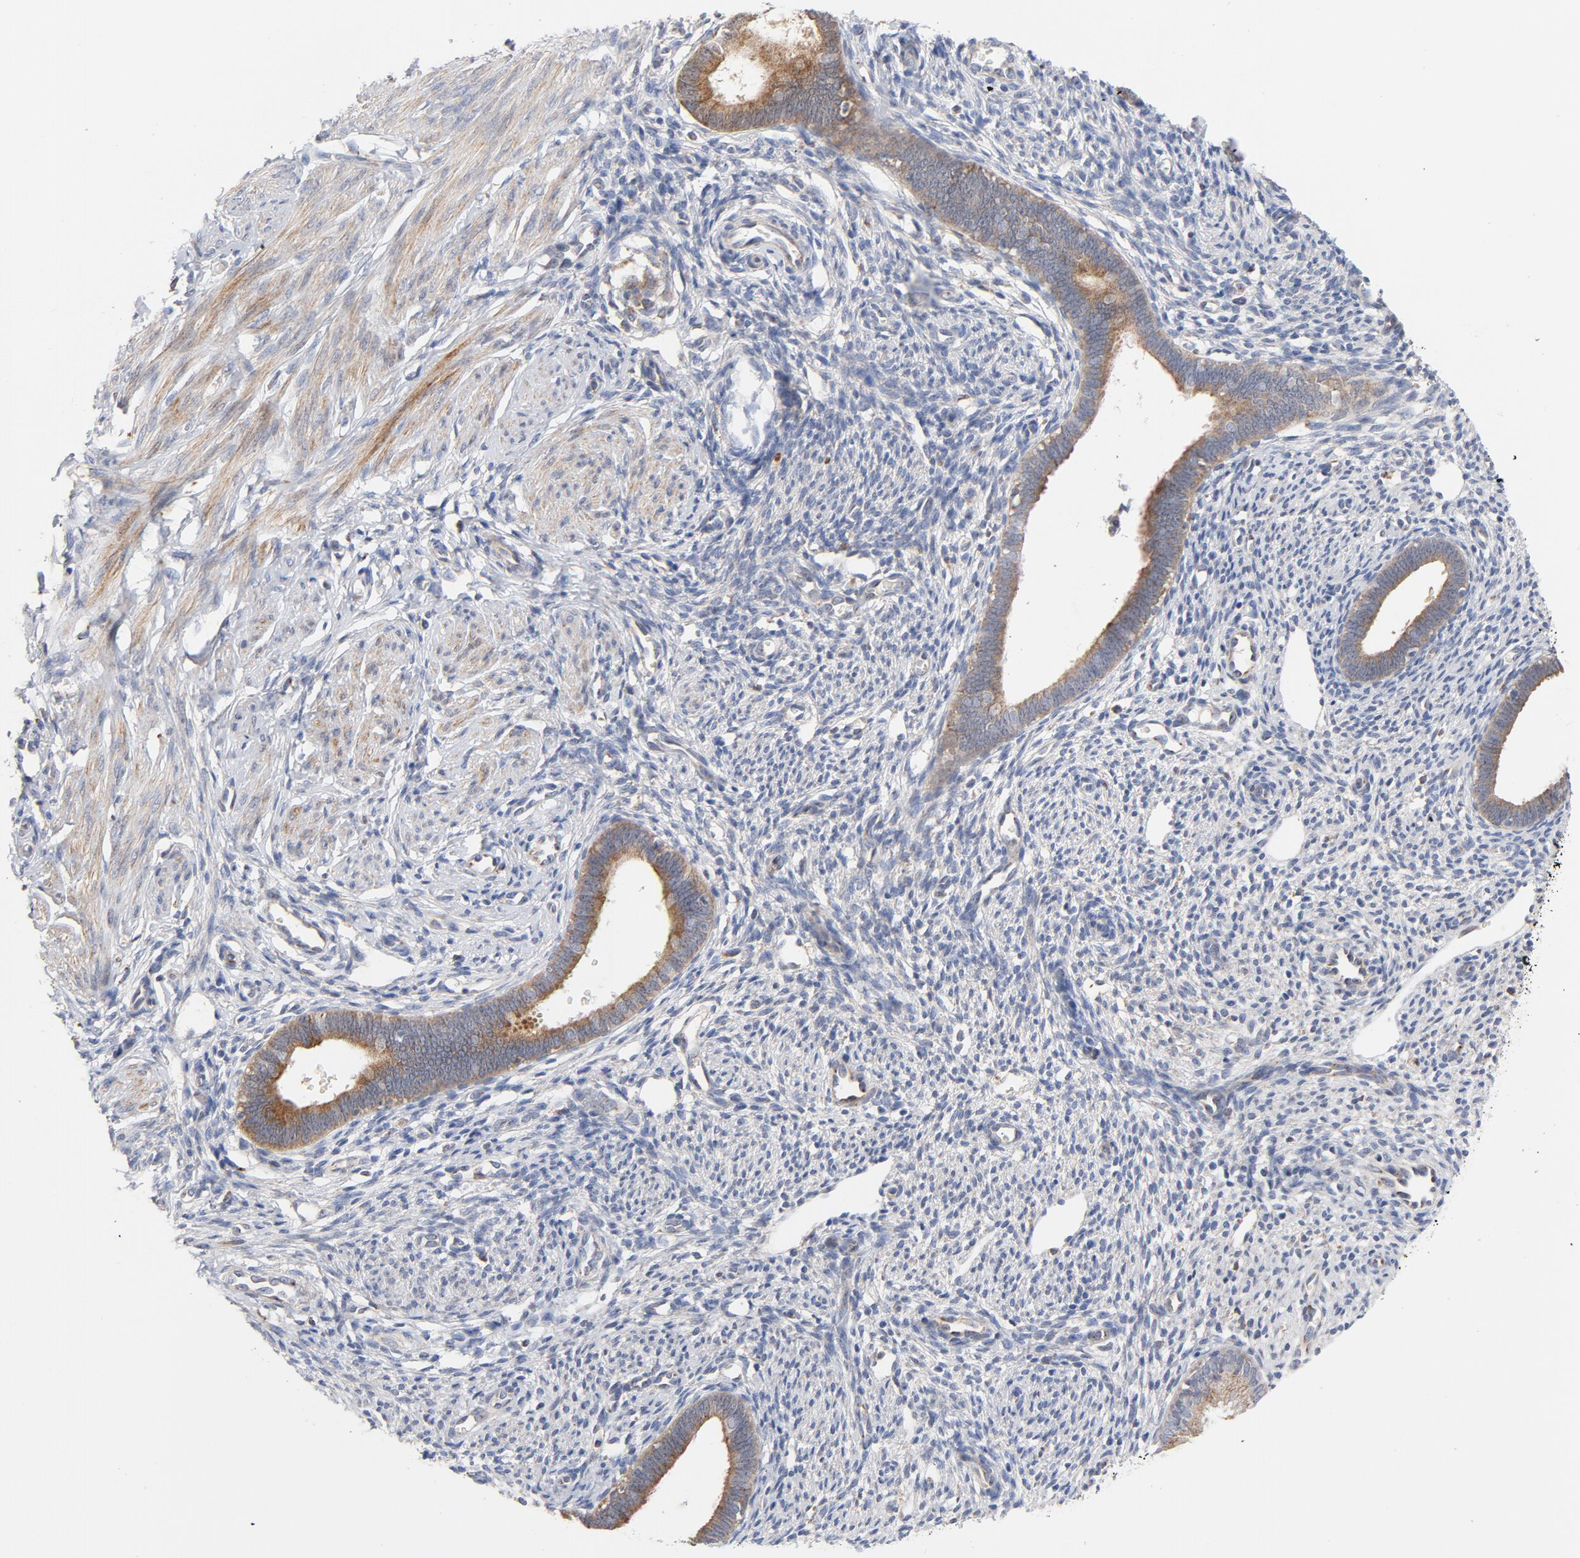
{"staining": {"intensity": "negative", "quantity": "none", "location": "none"}, "tissue": "endometrium", "cell_type": "Cells in endometrial stroma", "image_type": "normal", "snomed": [{"axis": "morphology", "description": "Normal tissue, NOS"}, {"axis": "topography", "description": "Endometrium"}], "caption": "Normal endometrium was stained to show a protein in brown. There is no significant staining in cells in endometrial stroma. The staining is performed using DAB (3,3'-diaminobenzidine) brown chromogen with nuclei counter-stained in using hematoxylin.", "gene": "RAPGEF3", "patient": {"sex": "female", "age": 27}}